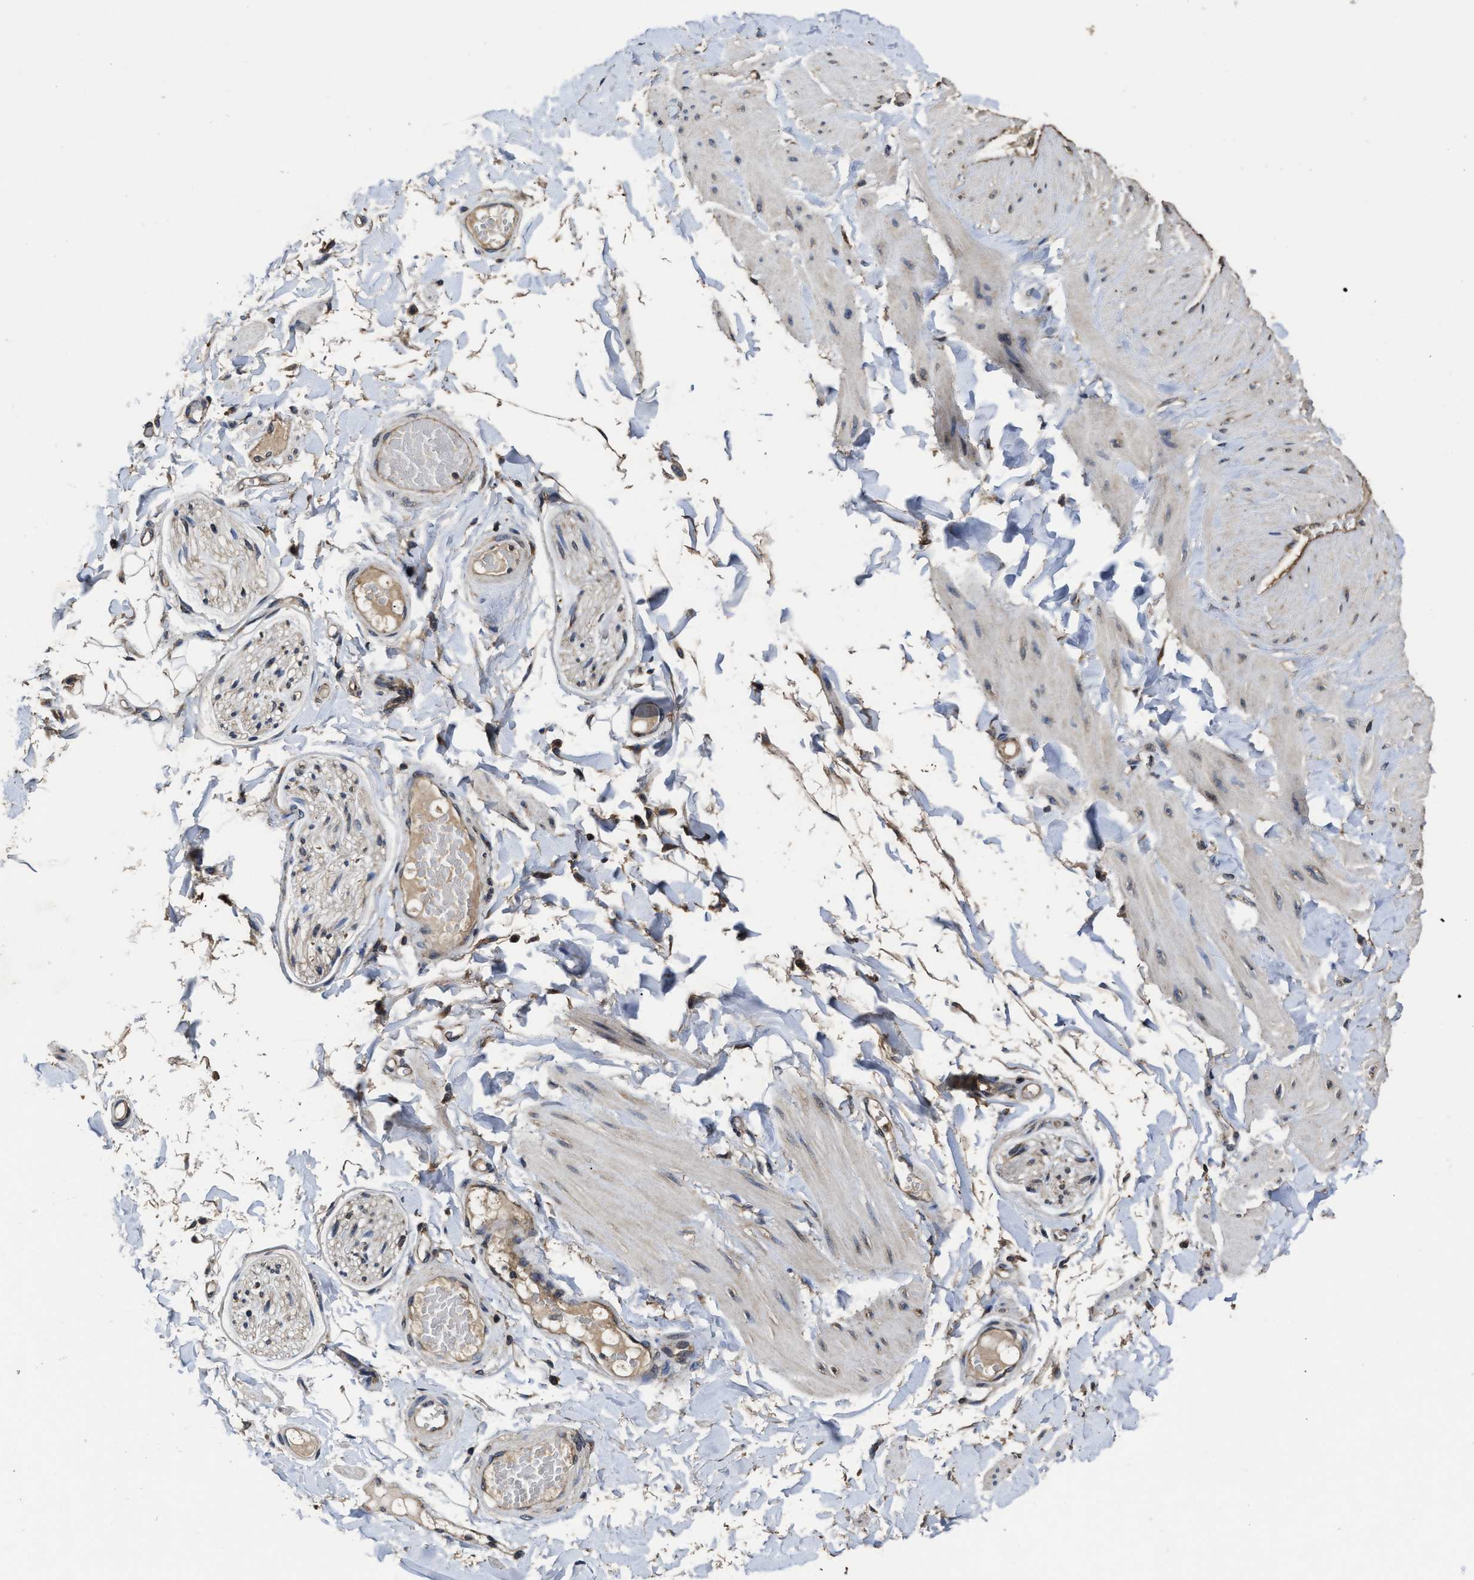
{"staining": {"intensity": "moderate", "quantity": ">75%", "location": "cytoplasmic/membranous"}, "tissue": "adipose tissue", "cell_type": "Adipocytes", "image_type": "normal", "snomed": [{"axis": "morphology", "description": "Normal tissue, NOS"}, {"axis": "topography", "description": "Adipose tissue"}, {"axis": "topography", "description": "Vascular tissue"}, {"axis": "topography", "description": "Peripheral nerve tissue"}], "caption": "Adipose tissue stained with immunohistochemistry (IHC) shows moderate cytoplasmic/membranous staining in approximately >75% of adipocytes.", "gene": "EBAG9", "patient": {"sex": "male", "age": 25}}